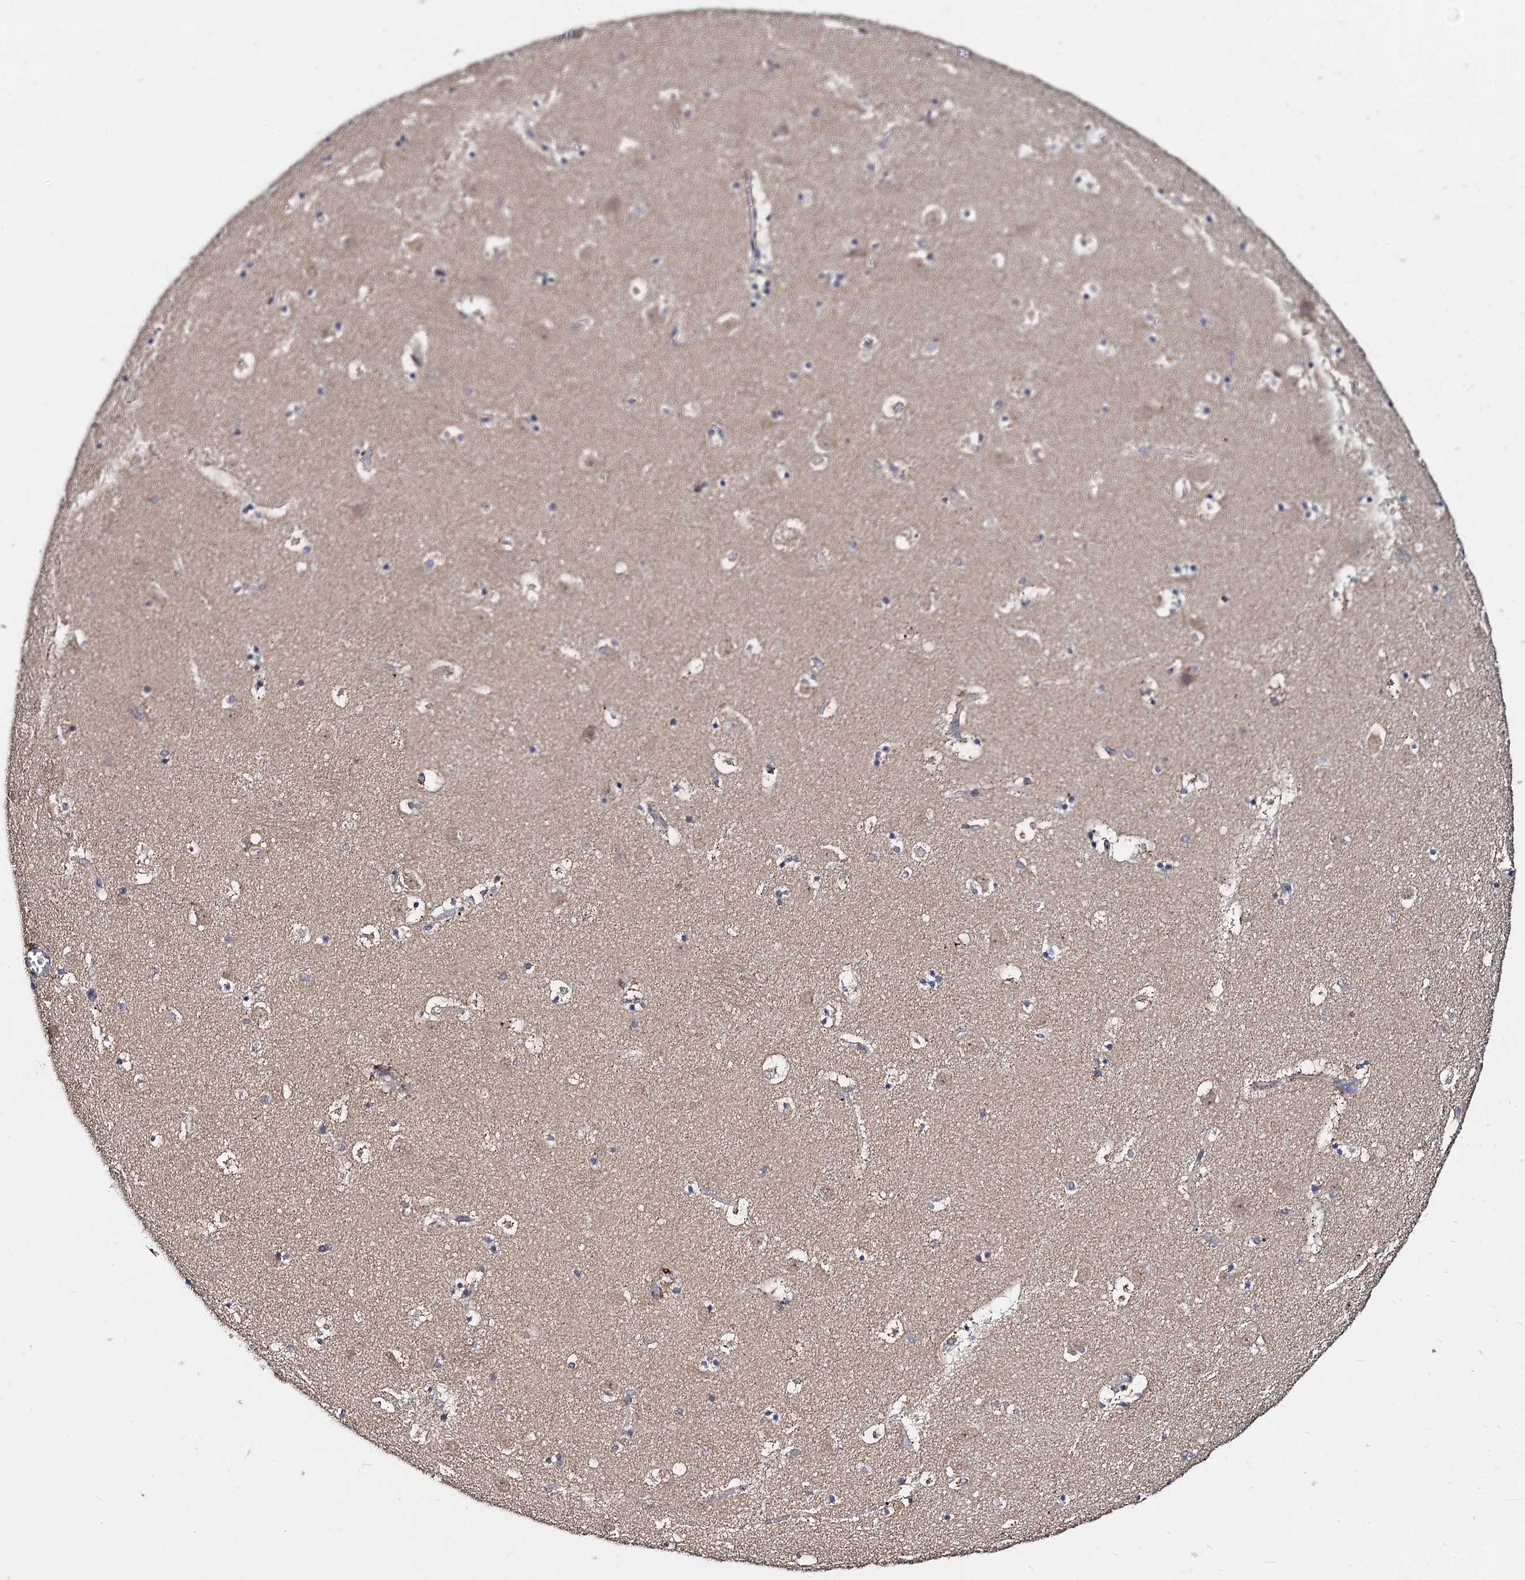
{"staining": {"intensity": "negative", "quantity": "none", "location": "none"}, "tissue": "caudate", "cell_type": "Glial cells", "image_type": "normal", "snomed": [{"axis": "morphology", "description": "Normal tissue, NOS"}, {"axis": "topography", "description": "Lateral ventricle wall"}], "caption": "Photomicrograph shows no significant protein expression in glial cells of unremarkable caudate. Nuclei are stained in blue.", "gene": "VPS37D", "patient": {"sex": "male", "age": 45}}